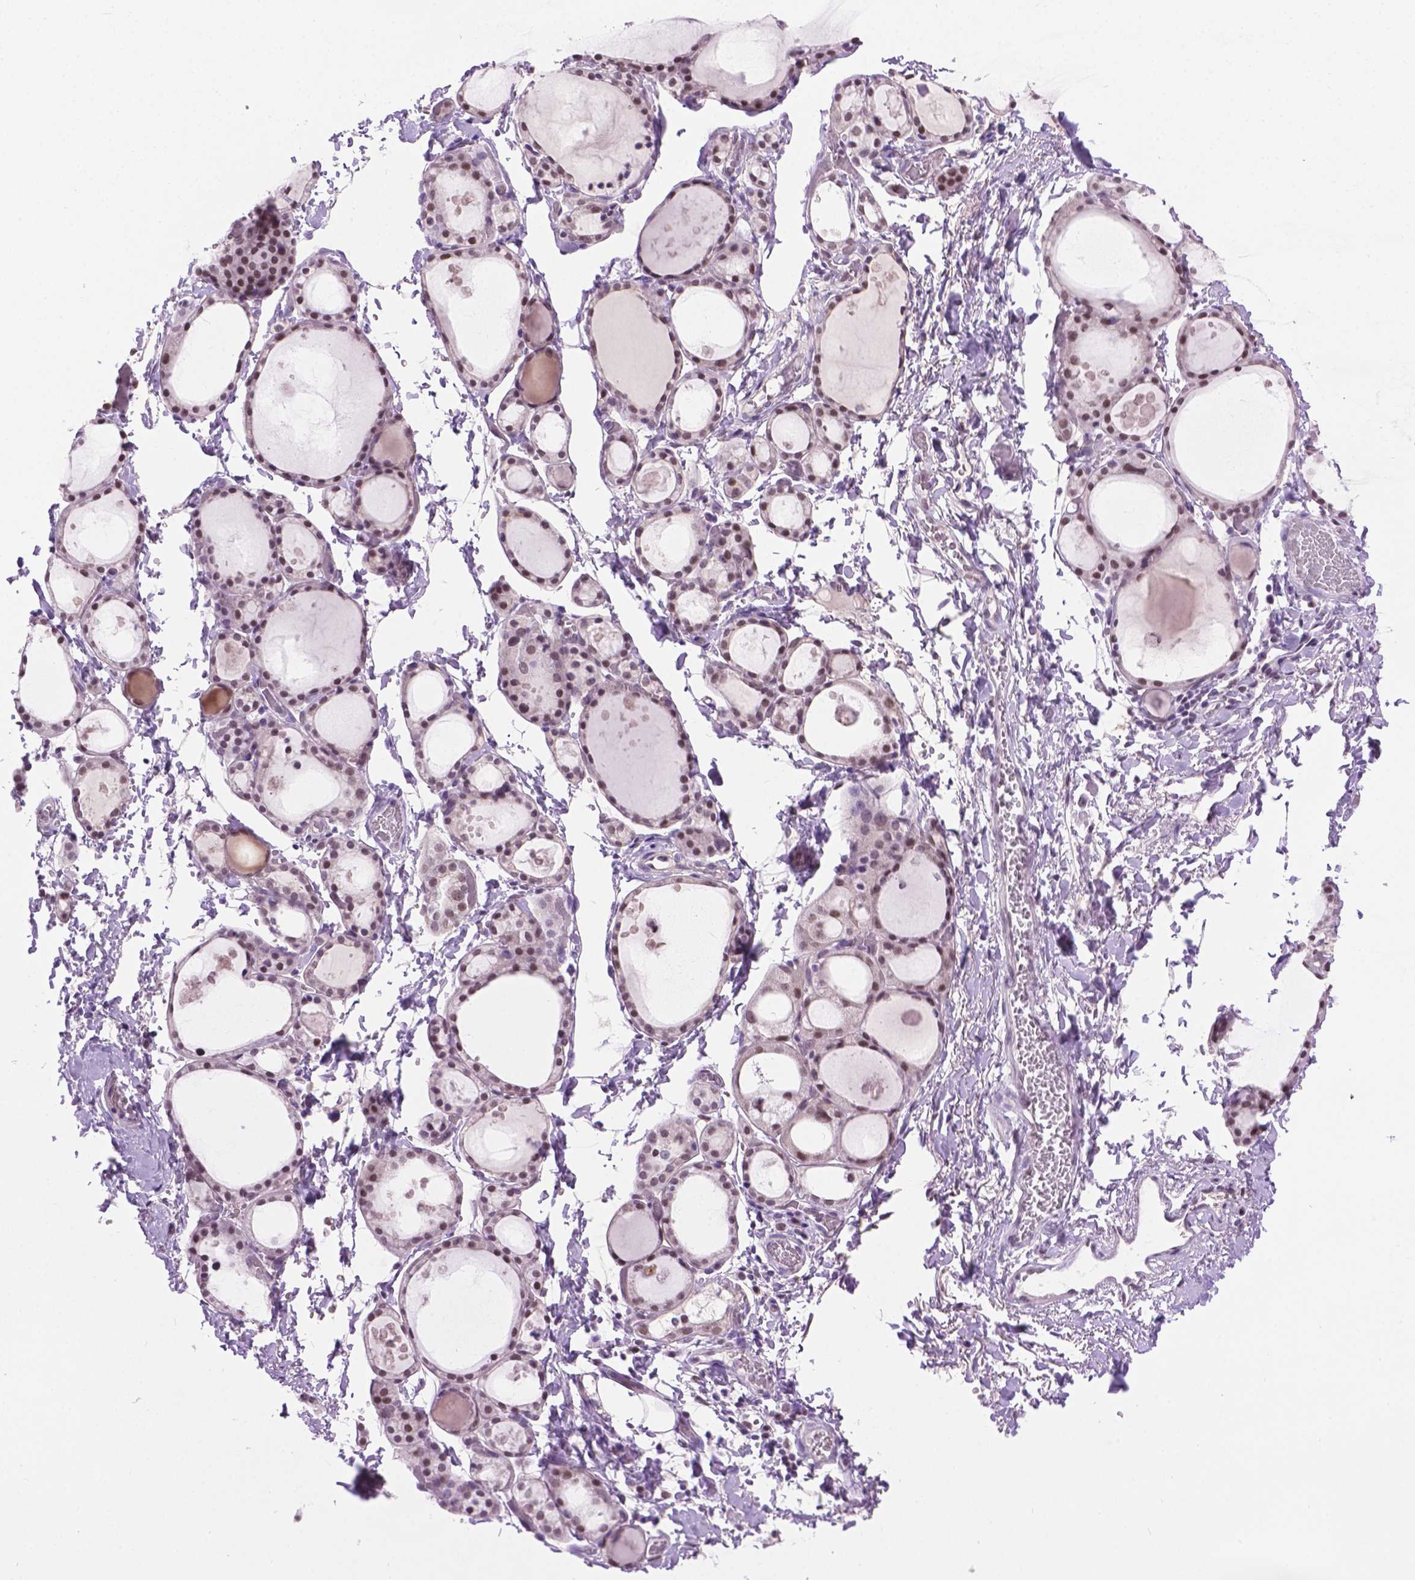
{"staining": {"intensity": "moderate", "quantity": "25%-75%", "location": "nuclear"}, "tissue": "thyroid gland", "cell_type": "Glandular cells", "image_type": "normal", "snomed": [{"axis": "morphology", "description": "Normal tissue, NOS"}, {"axis": "topography", "description": "Thyroid gland"}], "caption": "Protein analysis of normal thyroid gland exhibits moderate nuclear positivity in about 25%-75% of glandular cells.", "gene": "ABI2", "patient": {"sex": "male", "age": 68}}